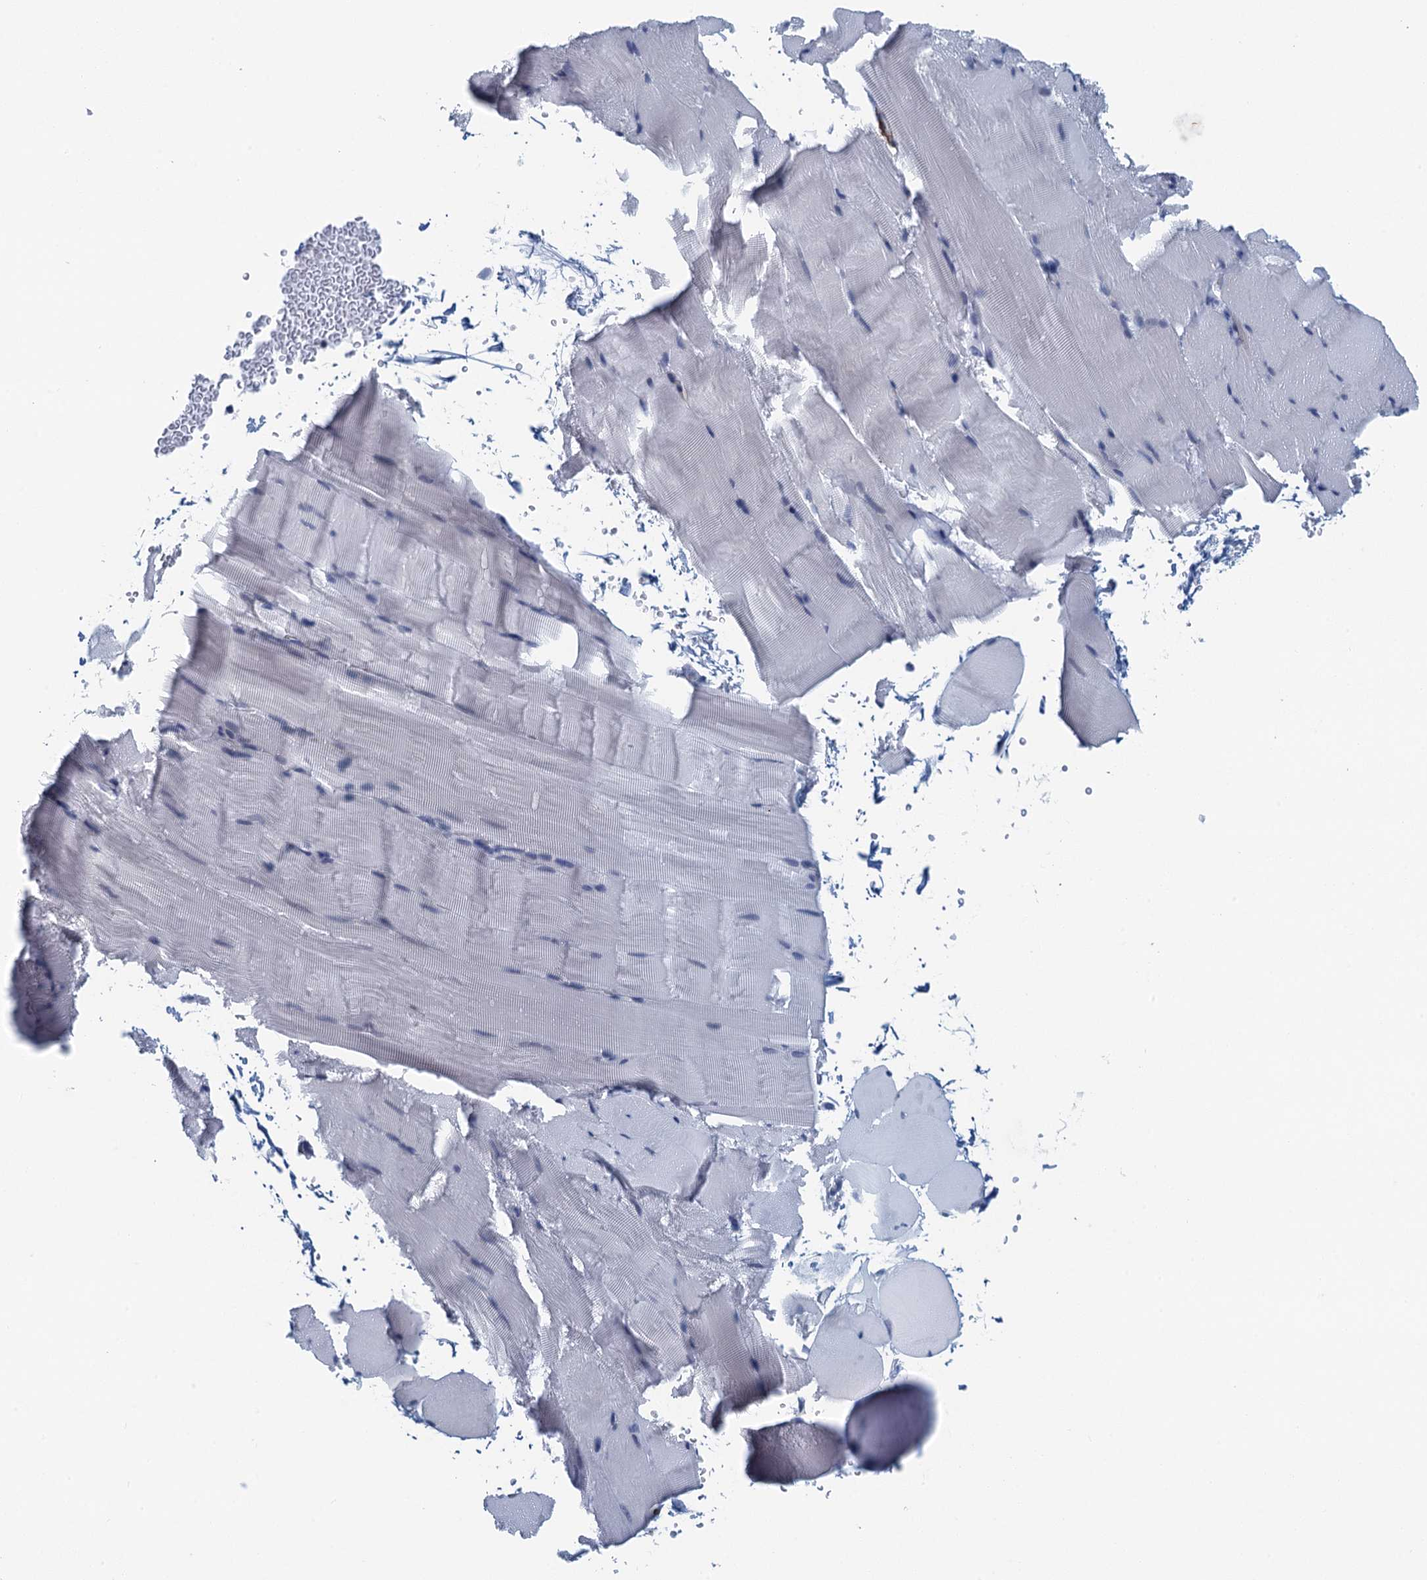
{"staining": {"intensity": "negative", "quantity": "none", "location": "none"}, "tissue": "skeletal muscle", "cell_type": "Myocytes", "image_type": "normal", "snomed": [{"axis": "morphology", "description": "Normal tissue, NOS"}, {"axis": "topography", "description": "Skeletal muscle"}], "caption": "This histopathology image is of normal skeletal muscle stained with IHC to label a protein in brown with the nuclei are counter-stained blue. There is no expression in myocytes.", "gene": "ALG2", "patient": {"sex": "male", "age": 62}}